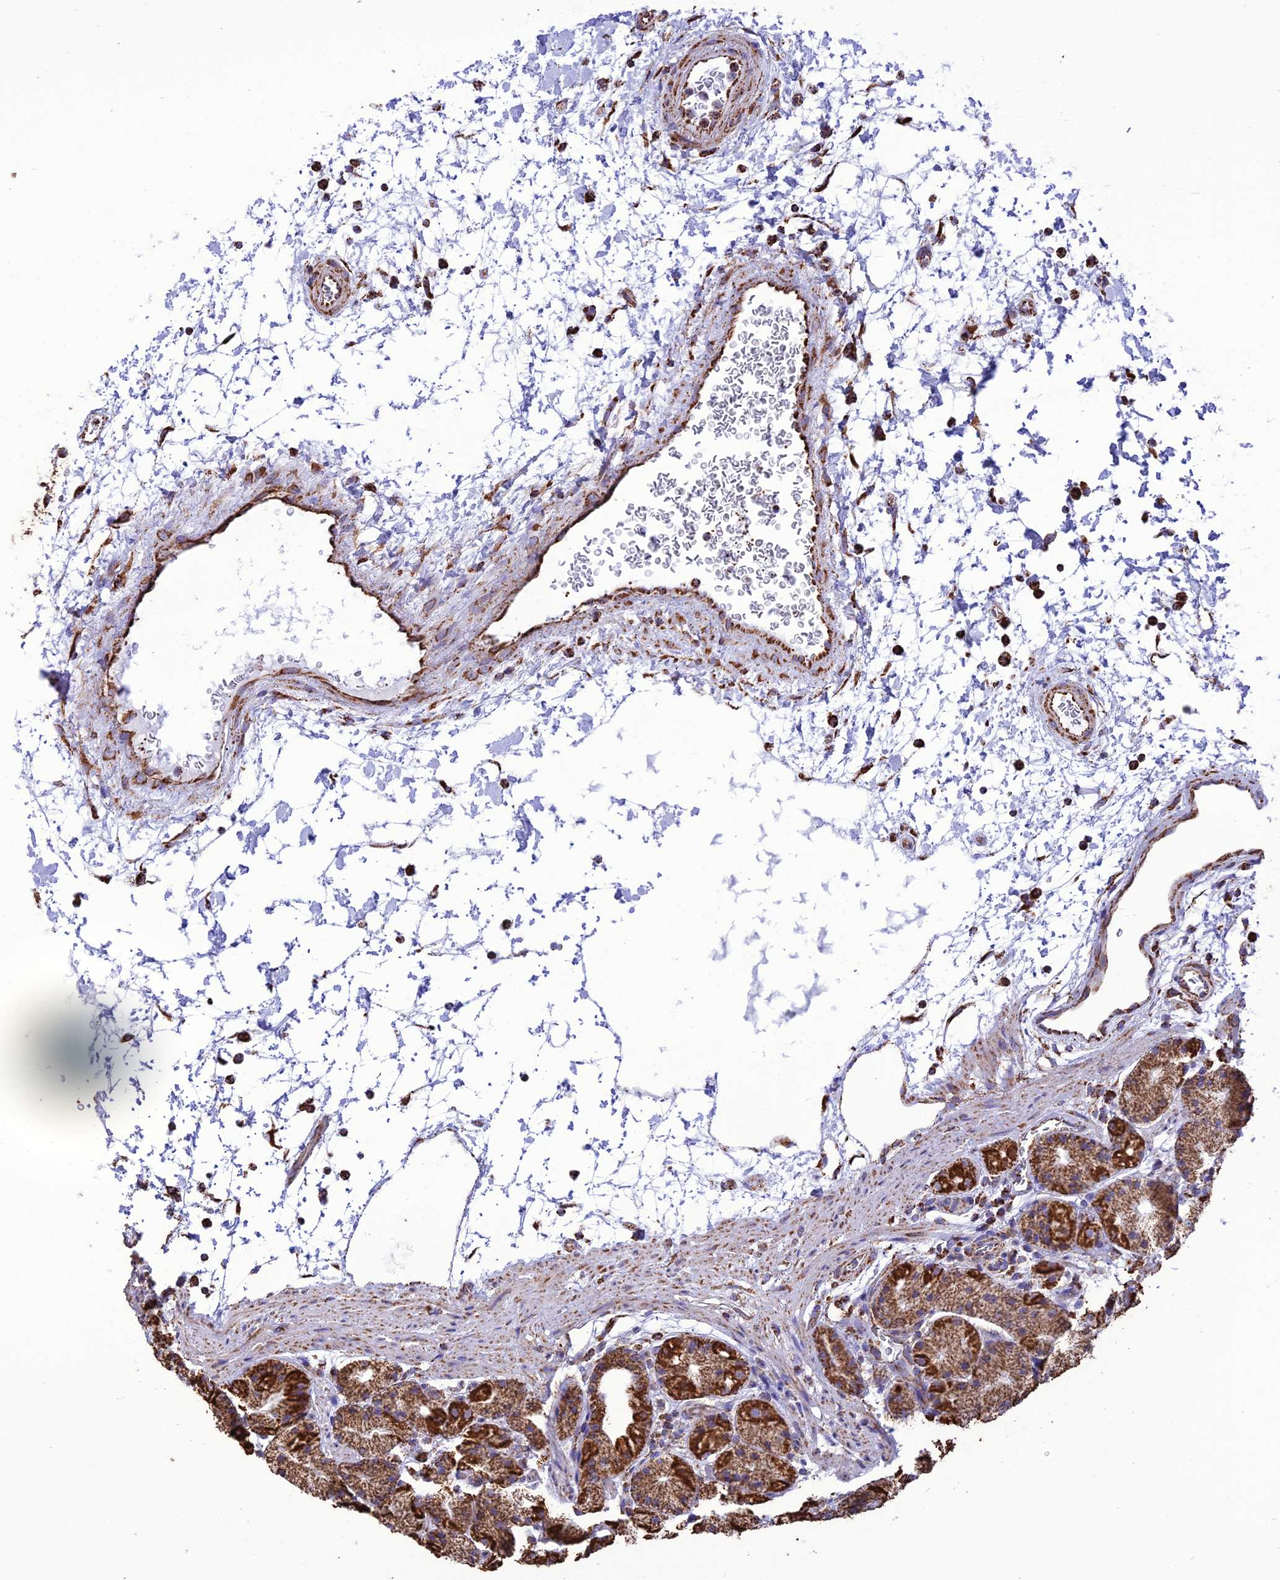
{"staining": {"intensity": "strong", "quantity": ">75%", "location": "cytoplasmic/membranous"}, "tissue": "stomach", "cell_type": "Glandular cells", "image_type": "normal", "snomed": [{"axis": "morphology", "description": "Normal tissue, NOS"}, {"axis": "topography", "description": "Stomach, upper"}], "caption": "Immunohistochemistry image of benign stomach stained for a protein (brown), which reveals high levels of strong cytoplasmic/membranous positivity in approximately >75% of glandular cells.", "gene": "NDUFAF1", "patient": {"sex": "male", "age": 48}}